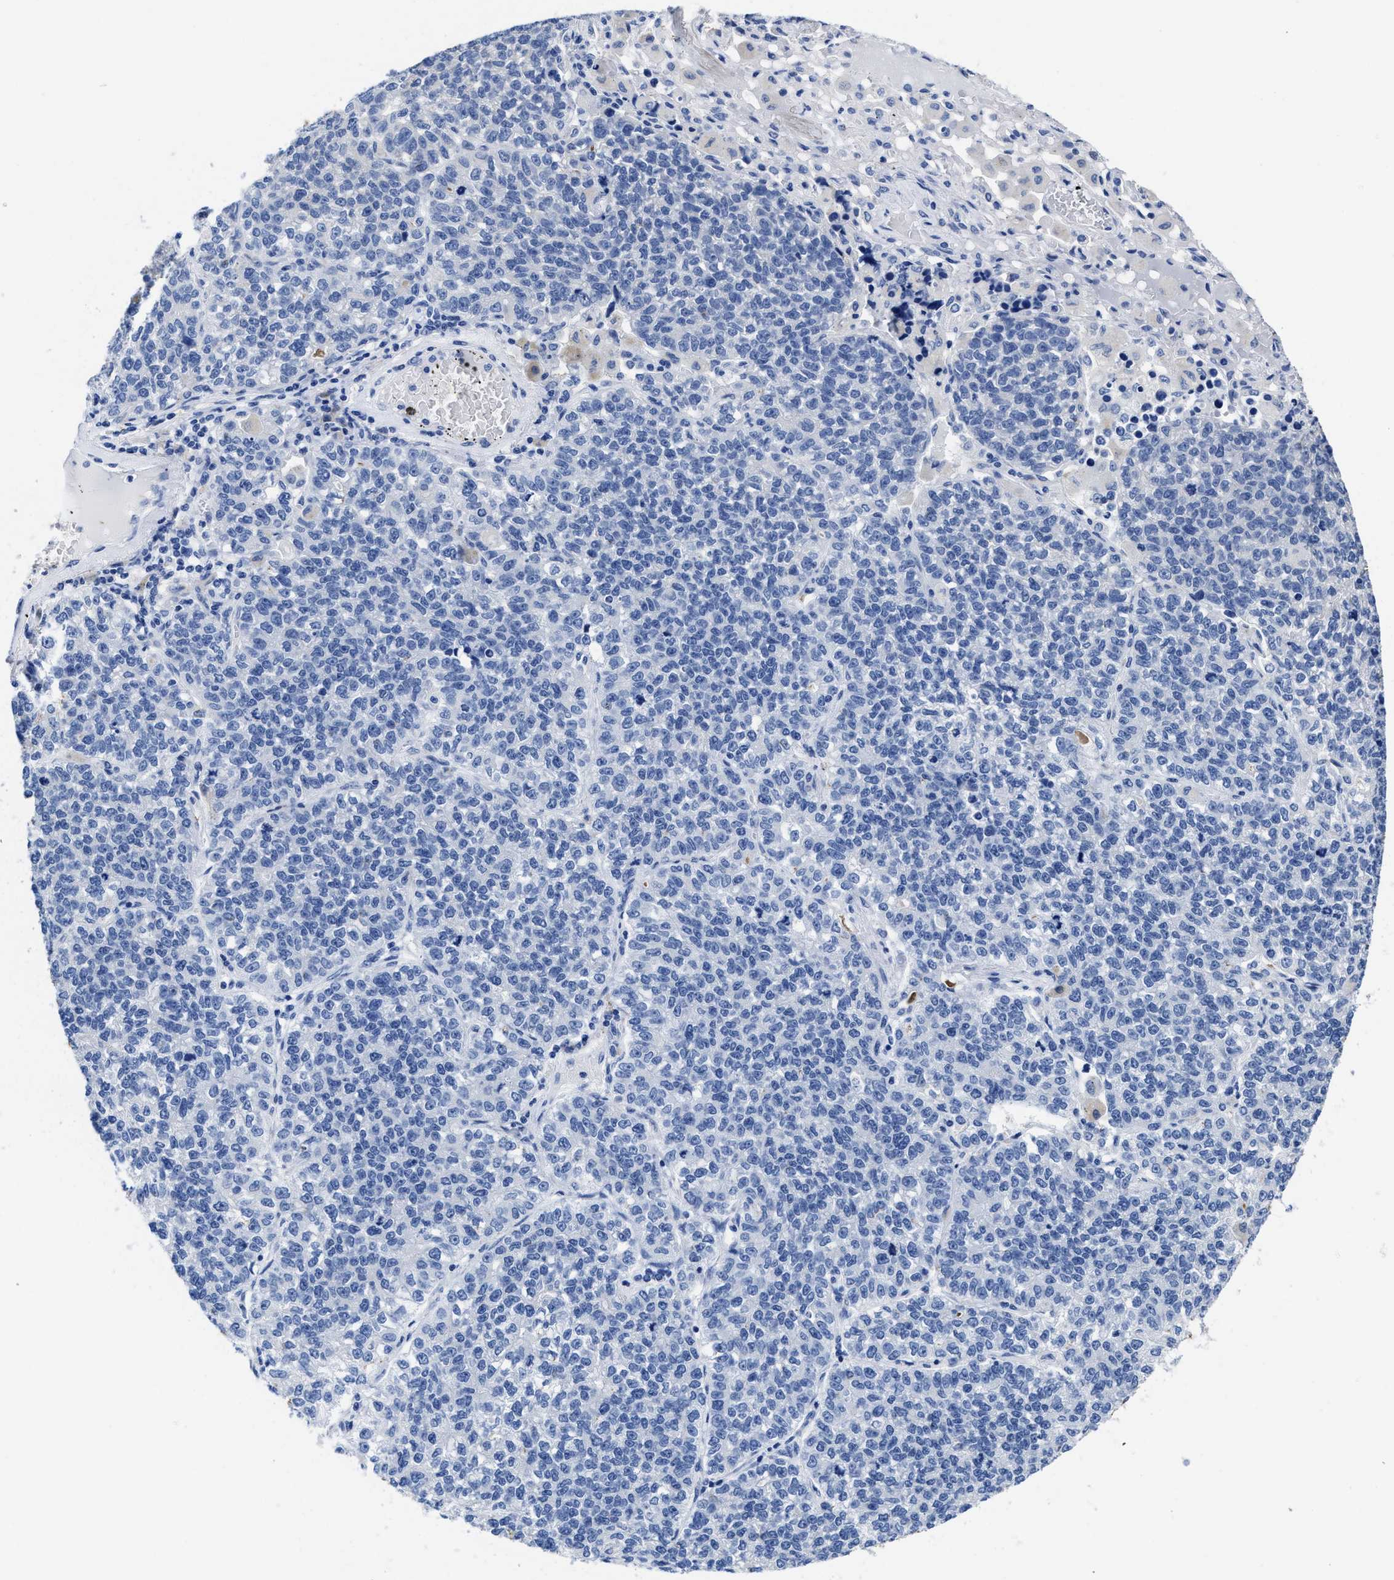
{"staining": {"intensity": "negative", "quantity": "none", "location": "none"}, "tissue": "lung cancer", "cell_type": "Tumor cells", "image_type": "cancer", "snomed": [{"axis": "morphology", "description": "Adenocarcinoma, NOS"}, {"axis": "topography", "description": "Lung"}], "caption": "This photomicrograph is of lung adenocarcinoma stained with immunohistochemistry to label a protein in brown with the nuclei are counter-stained blue. There is no positivity in tumor cells.", "gene": "HOOK1", "patient": {"sex": "male", "age": 49}}